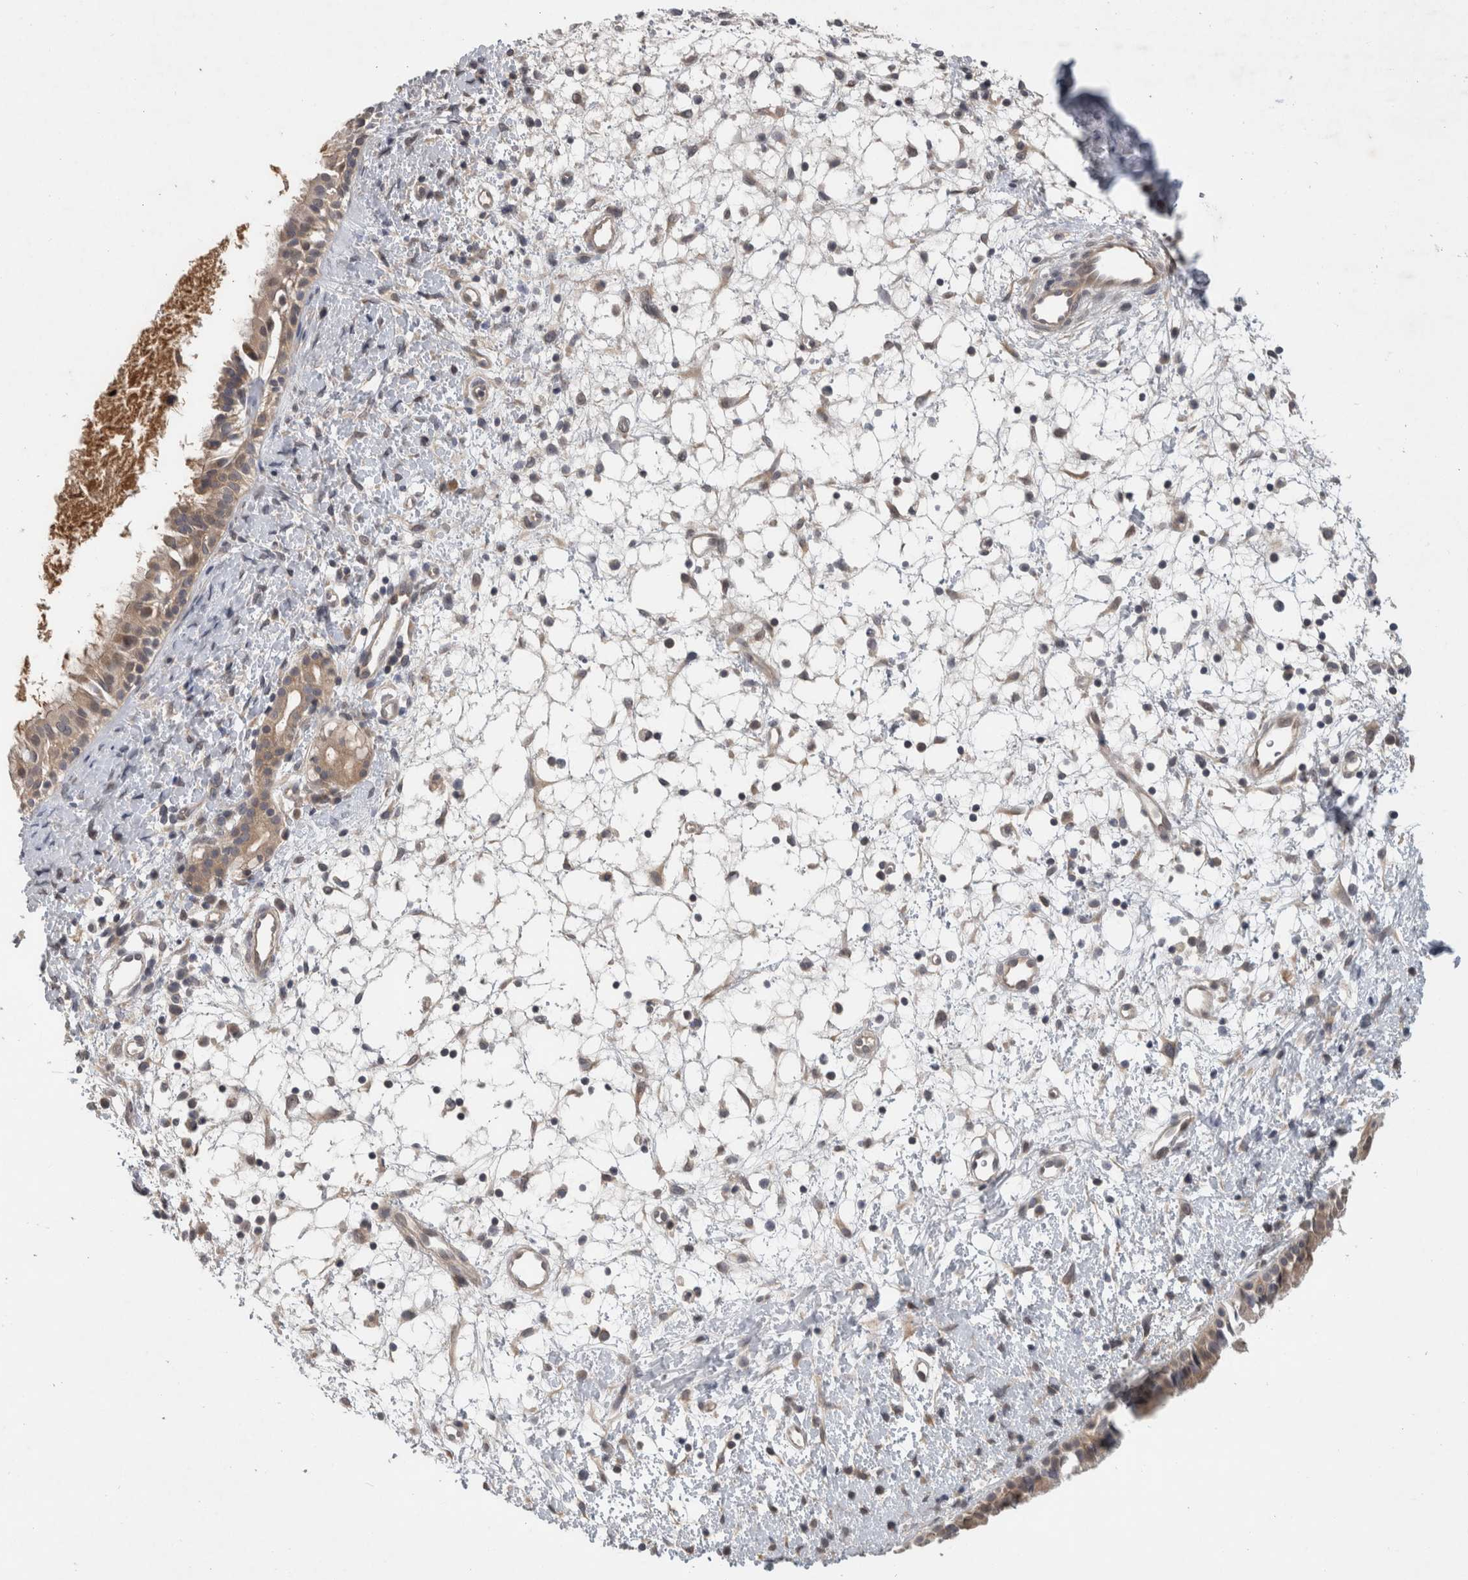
{"staining": {"intensity": "weak", "quantity": "25%-75%", "location": "cytoplasmic/membranous"}, "tissue": "nasopharynx", "cell_type": "Respiratory epithelial cells", "image_type": "normal", "snomed": [{"axis": "morphology", "description": "Normal tissue, NOS"}, {"axis": "topography", "description": "Nasopharynx"}], "caption": "IHC image of benign nasopharynx: human nasopharynx stained using IHC exhibits low levels of weak protein expression localized specifically in the cytoplasmic/membranous of respiratory epithelial cells, appearing as a cytoplasmic/membranous brown color.", "gene": "AASDHPPT", "patient": {"sex": "male", "age": 22}}